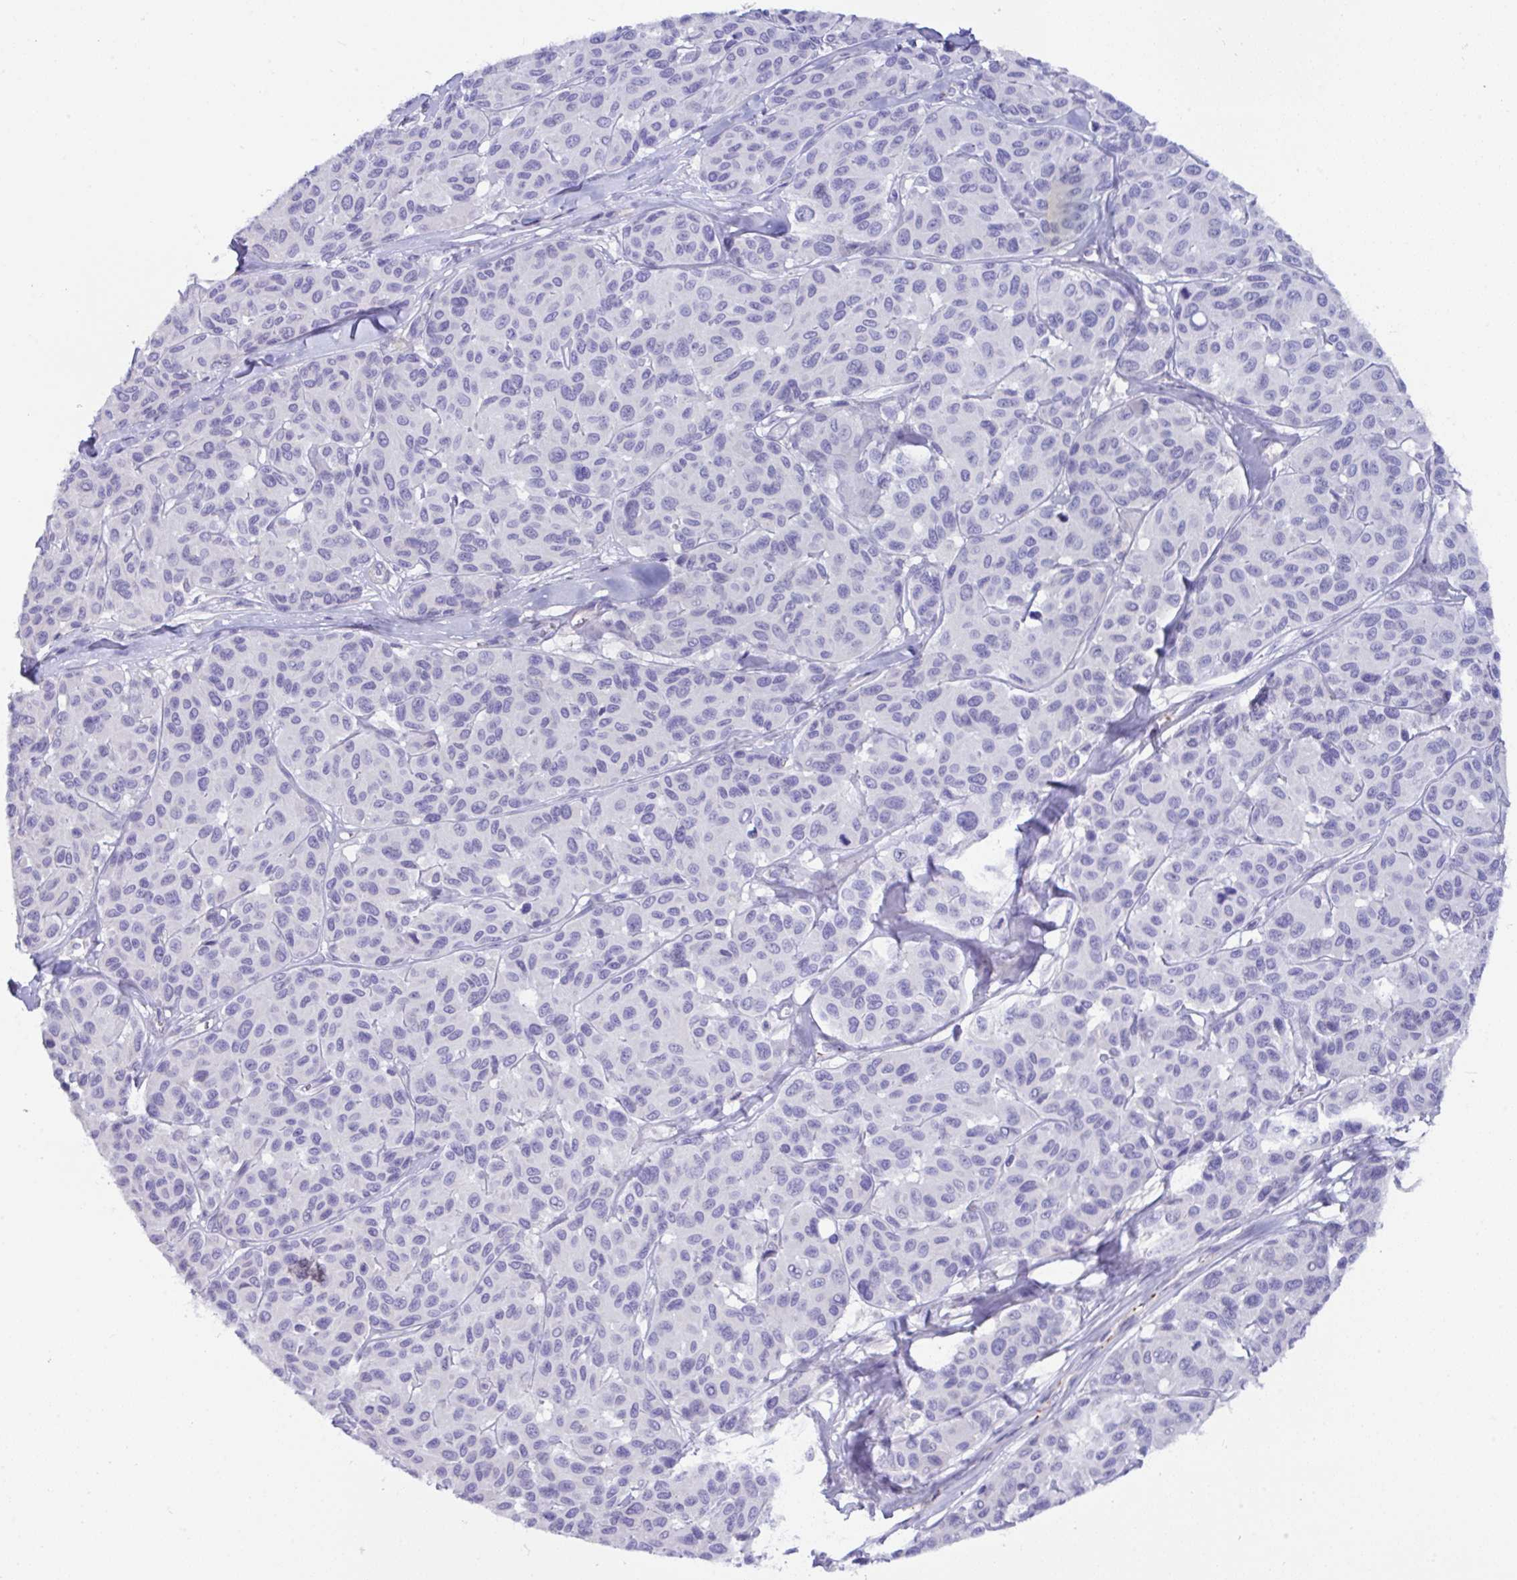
{"staining": {"intensity": "negative", "quantity": "none", "location": "none"}, "tissue": "melanoma", "cell_type": "Tumor cells", "image_type": "cancer", "snomed": [{"axis": "morphology", "description": "Malignant melanoma, NOS"}, {"axis": "topography", "description": "Skin"}], "caption": "Melanoma was stained to show a protein in brown. There is no significant expression in tumor cells. (Immunohistochemistry (ihc), brightfield microscopy, high magnification).", "gene": "MED11", "patient": {"sex": "female", "age": 66}}